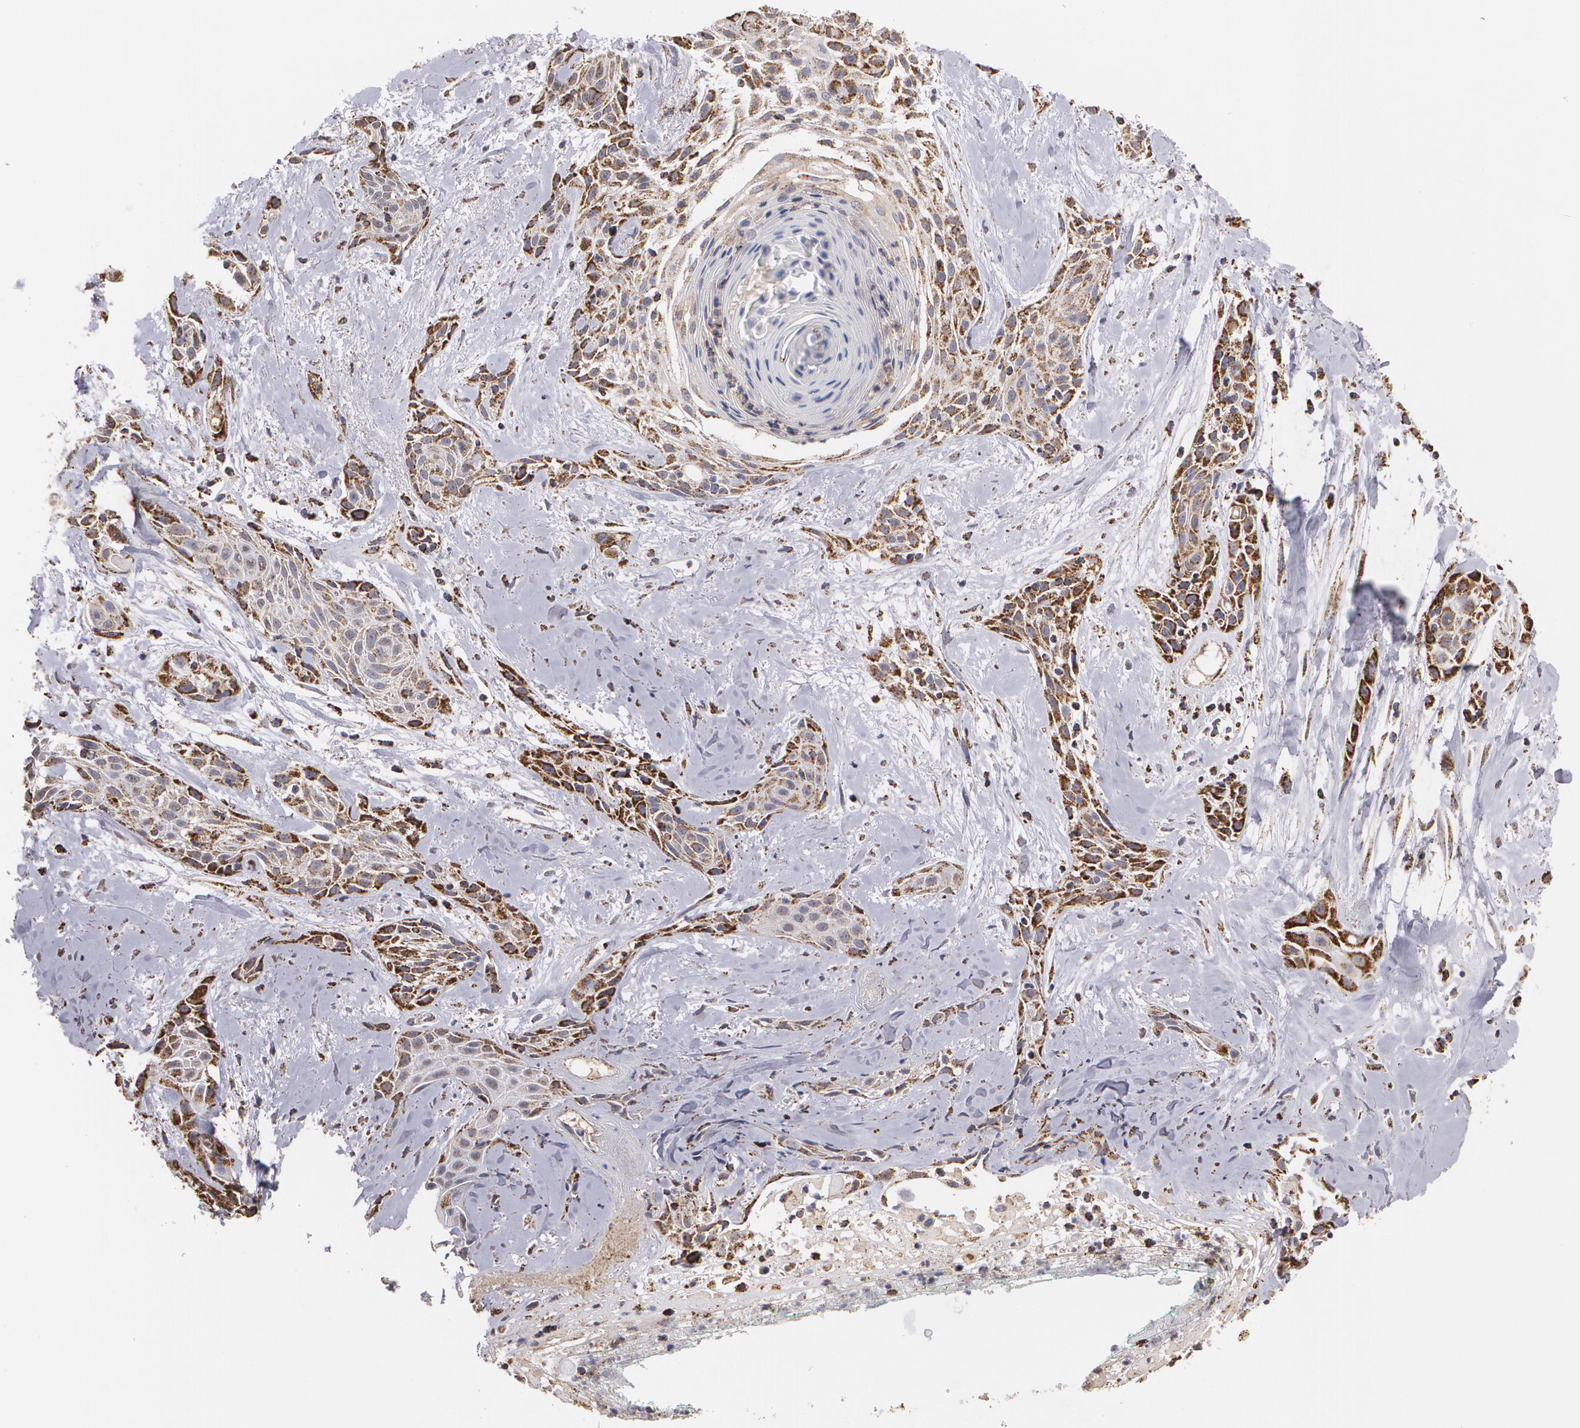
{"staining": {"intensity": "moderate", "quantity": "25%-75%", "location": "cytoplasmic/membranous"}, "tissue": "skin cancer", "cell_type": "Tumor cells", "image_type": "cancer", "snomed": [{"axis": "morphology", "description": "Squamous cell carcinoma, NOS"}, {"axis": "topography", "description": "Skin"}, {"axis": "topography", "description": "Anal"}], "caption": "An immunohistochemistry photomicrograph of neoplastic tissue is shown. Protein staining in brown labels moderate cytoplasmic/membranous positivity in squamous cell carcinoma (skin) within tumor cells. The staining is performed using DAB brown chromogen to label protein expression. The nuclei are counter-stained blue using hematoxylin.", "gene": "HSPD1", "patient": {"sex": "male", "age": 64}}